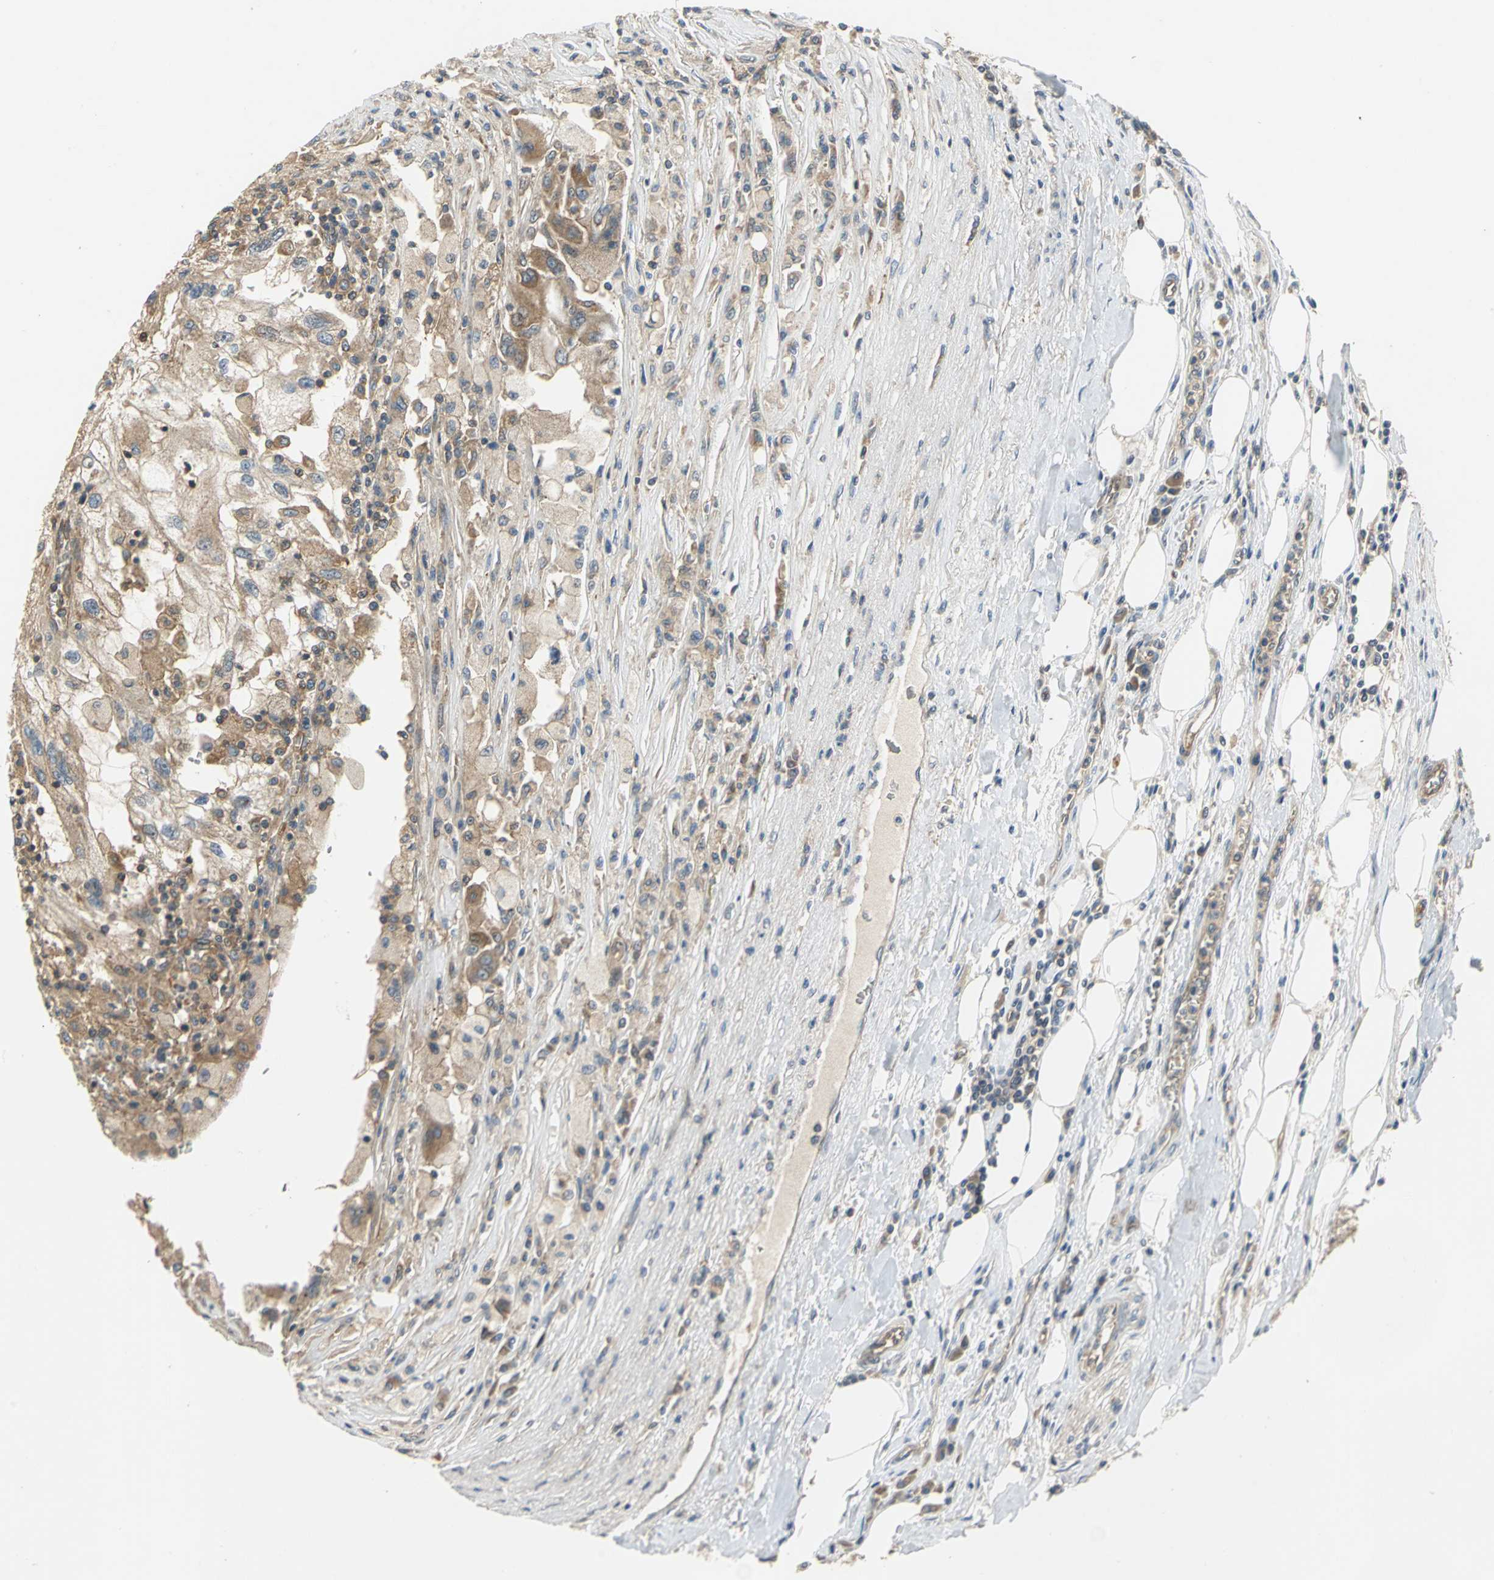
{"staining": {"intensity": "moderate", "quantity": ">75%", "location": "cytoplasmic/membranous"}, "tissue": "renal cancer", "cell_type": "Tumor cells", "image_type": "cancer", "snomed": [{"axis": "morphology", "description": "Normal tissue, NOS"}, {"axis": "morphology", "description": "Adenocarcinoma, NOS"}, {"axis": "topography", "description": "Kidney"}], "caption": "About >75% of tumor cells in human renal cancer (adenocarcinoma) display moderate cytoplasmic/membranous protein staining as visualized by brown immunohistochemical staining.", "gene": "EMCN", "patient": {"sex": "male", "age": 71}}